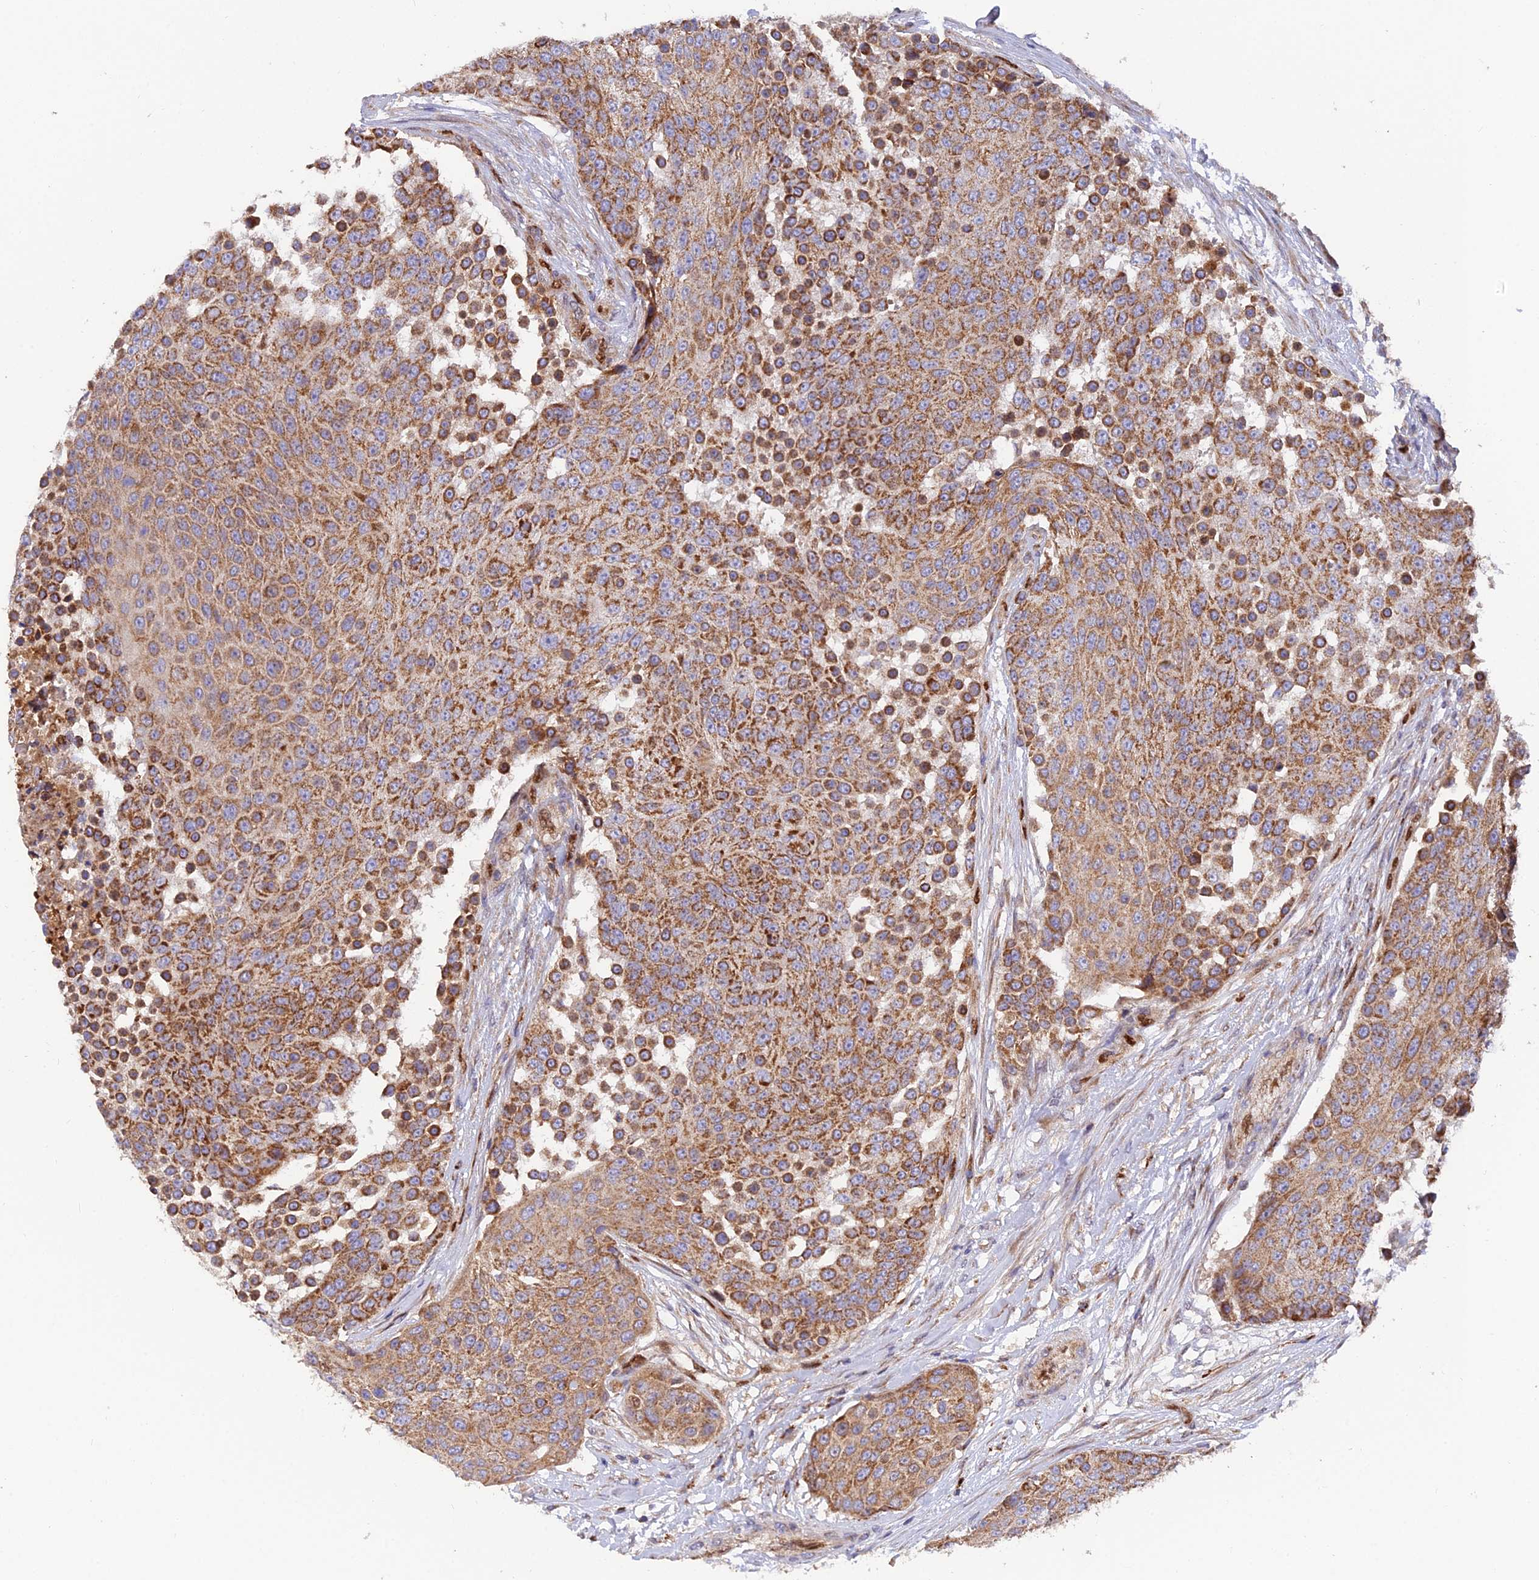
{"staining": {"intensity": "moderate", "quantity": ">75%", "location": "cytoplasmic/membranous"}, "tissue": "urothelial cancer", "cell_type": "Tumor cells", "image_type": "cancer", "snomed": [{"axis": "morphology", "description": "Urothelial carcinoma, High grade"}, {"axis": "topography", "description": "Urinary bladder"}], "caption": "Immunohistochemistry (IHC) (DAB (3,3'-diaminobenzidine)) staining of human urothelial carcinoma (high-grade) demonstrates moderate cytoplasmic/membranous protein staining in approximately >75% of tumor cells. The staining is performed using DAB (3,3'-diaminobenzidine) brown chromogen to label protein expression. The nuclei are counter-stained blue using hematoxylin.", "gene": "PODNL1", "patient": {"sex": "female", "age": 63}}